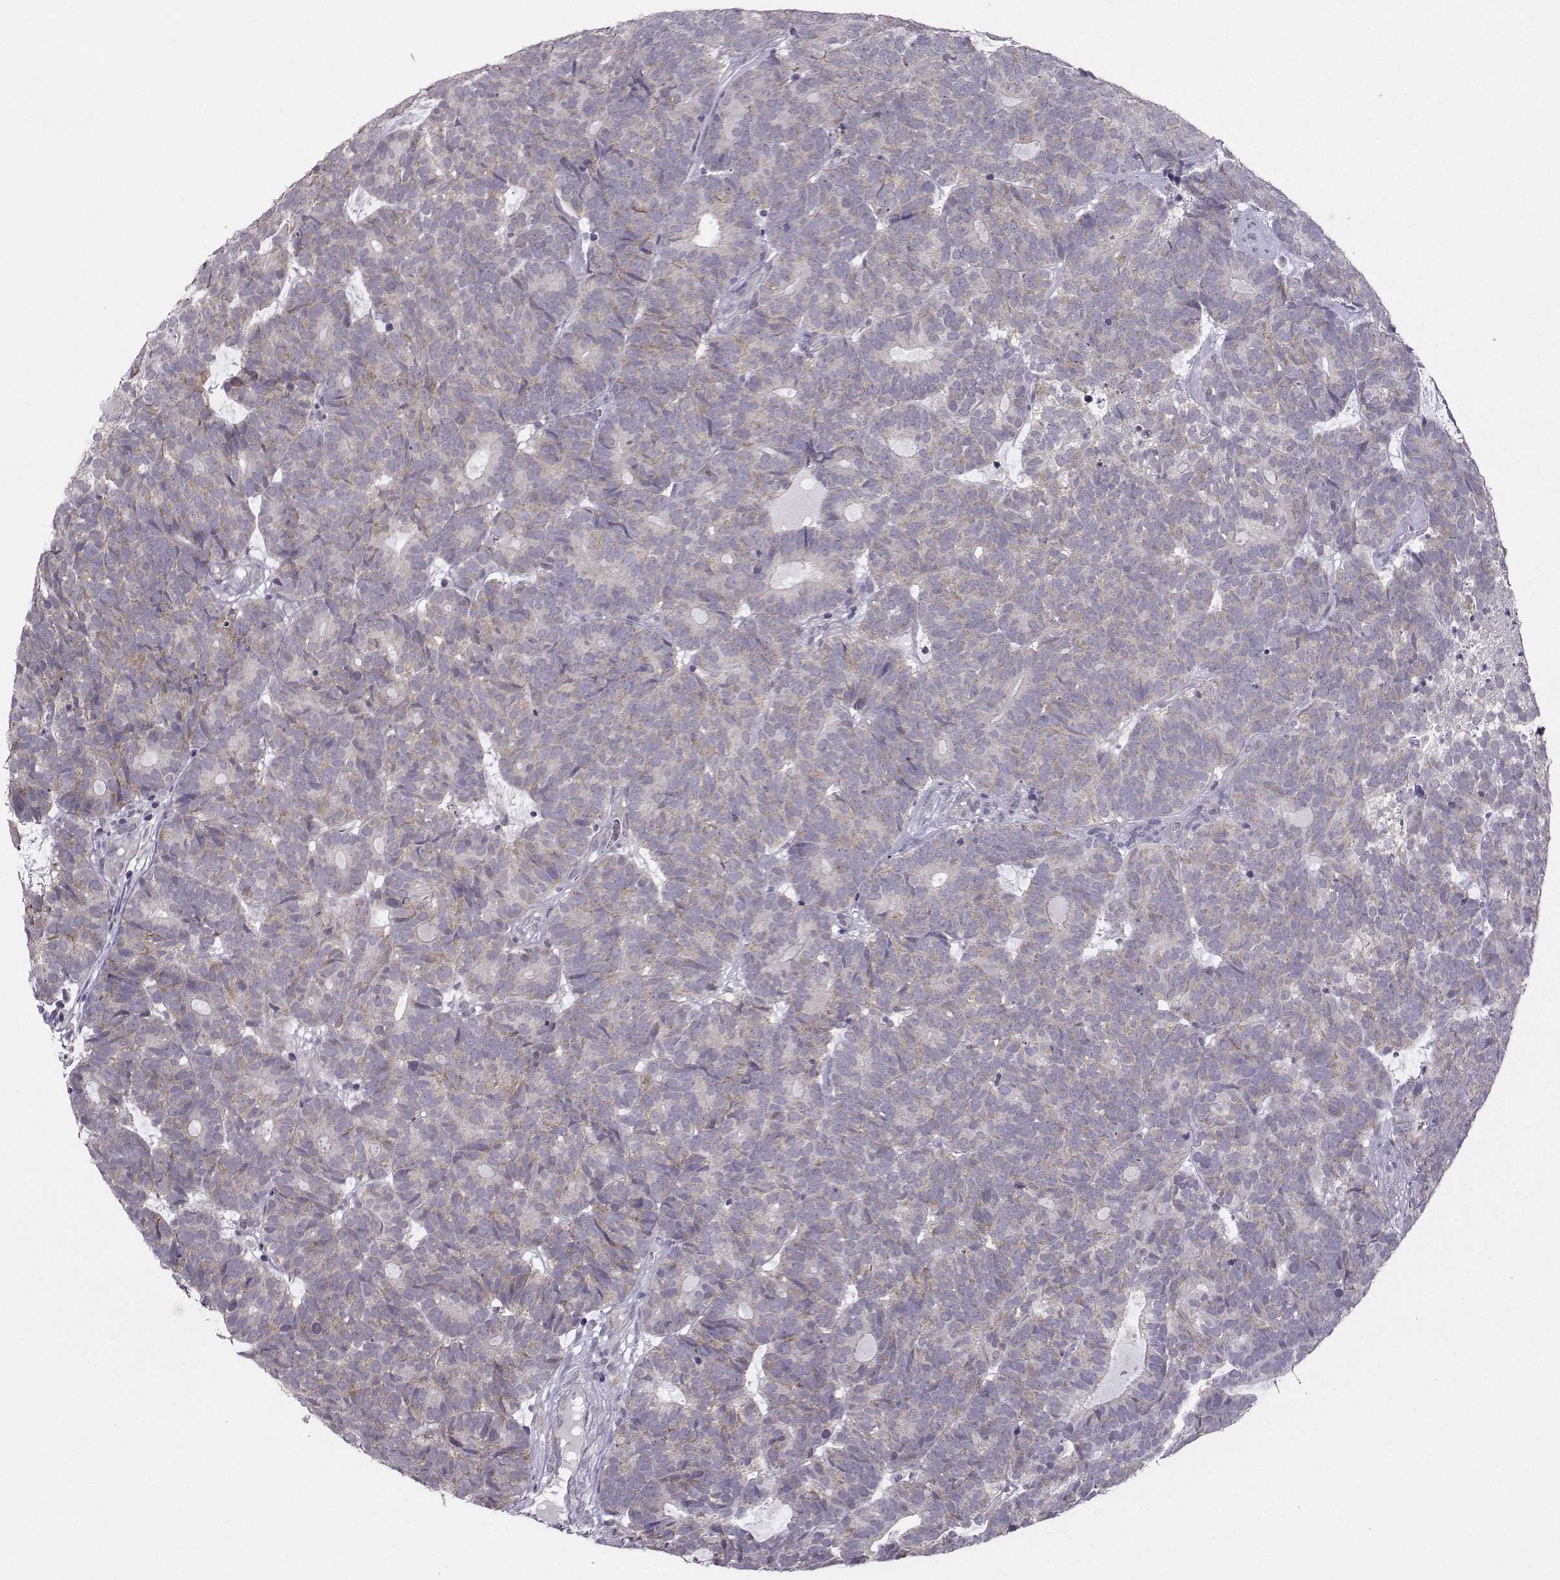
{"staining": {"intensity": "negative", "quantity": "none", "location": "none"}, "tissue": "head and neck cancer", "cell_type": "Tumor cells", "image_type": "cancer", "snomed": [{"axis": "morphology", "description": "Adenocarcinoma, NOS"}, {"axis": "topography", "description": "Head-Neck"}], "caption": "High power microscopy image of an immunohistochemistry (IHC) photomicrograph of head and neck cancer, revealing no significant expression in tumor cells. (DAB (3,3'-diaminobenzidine) IHC visualized using brightfield microscopy, high magnification).", "gene": "DDX20", "patient": {"sex": "female", "age": 81}}